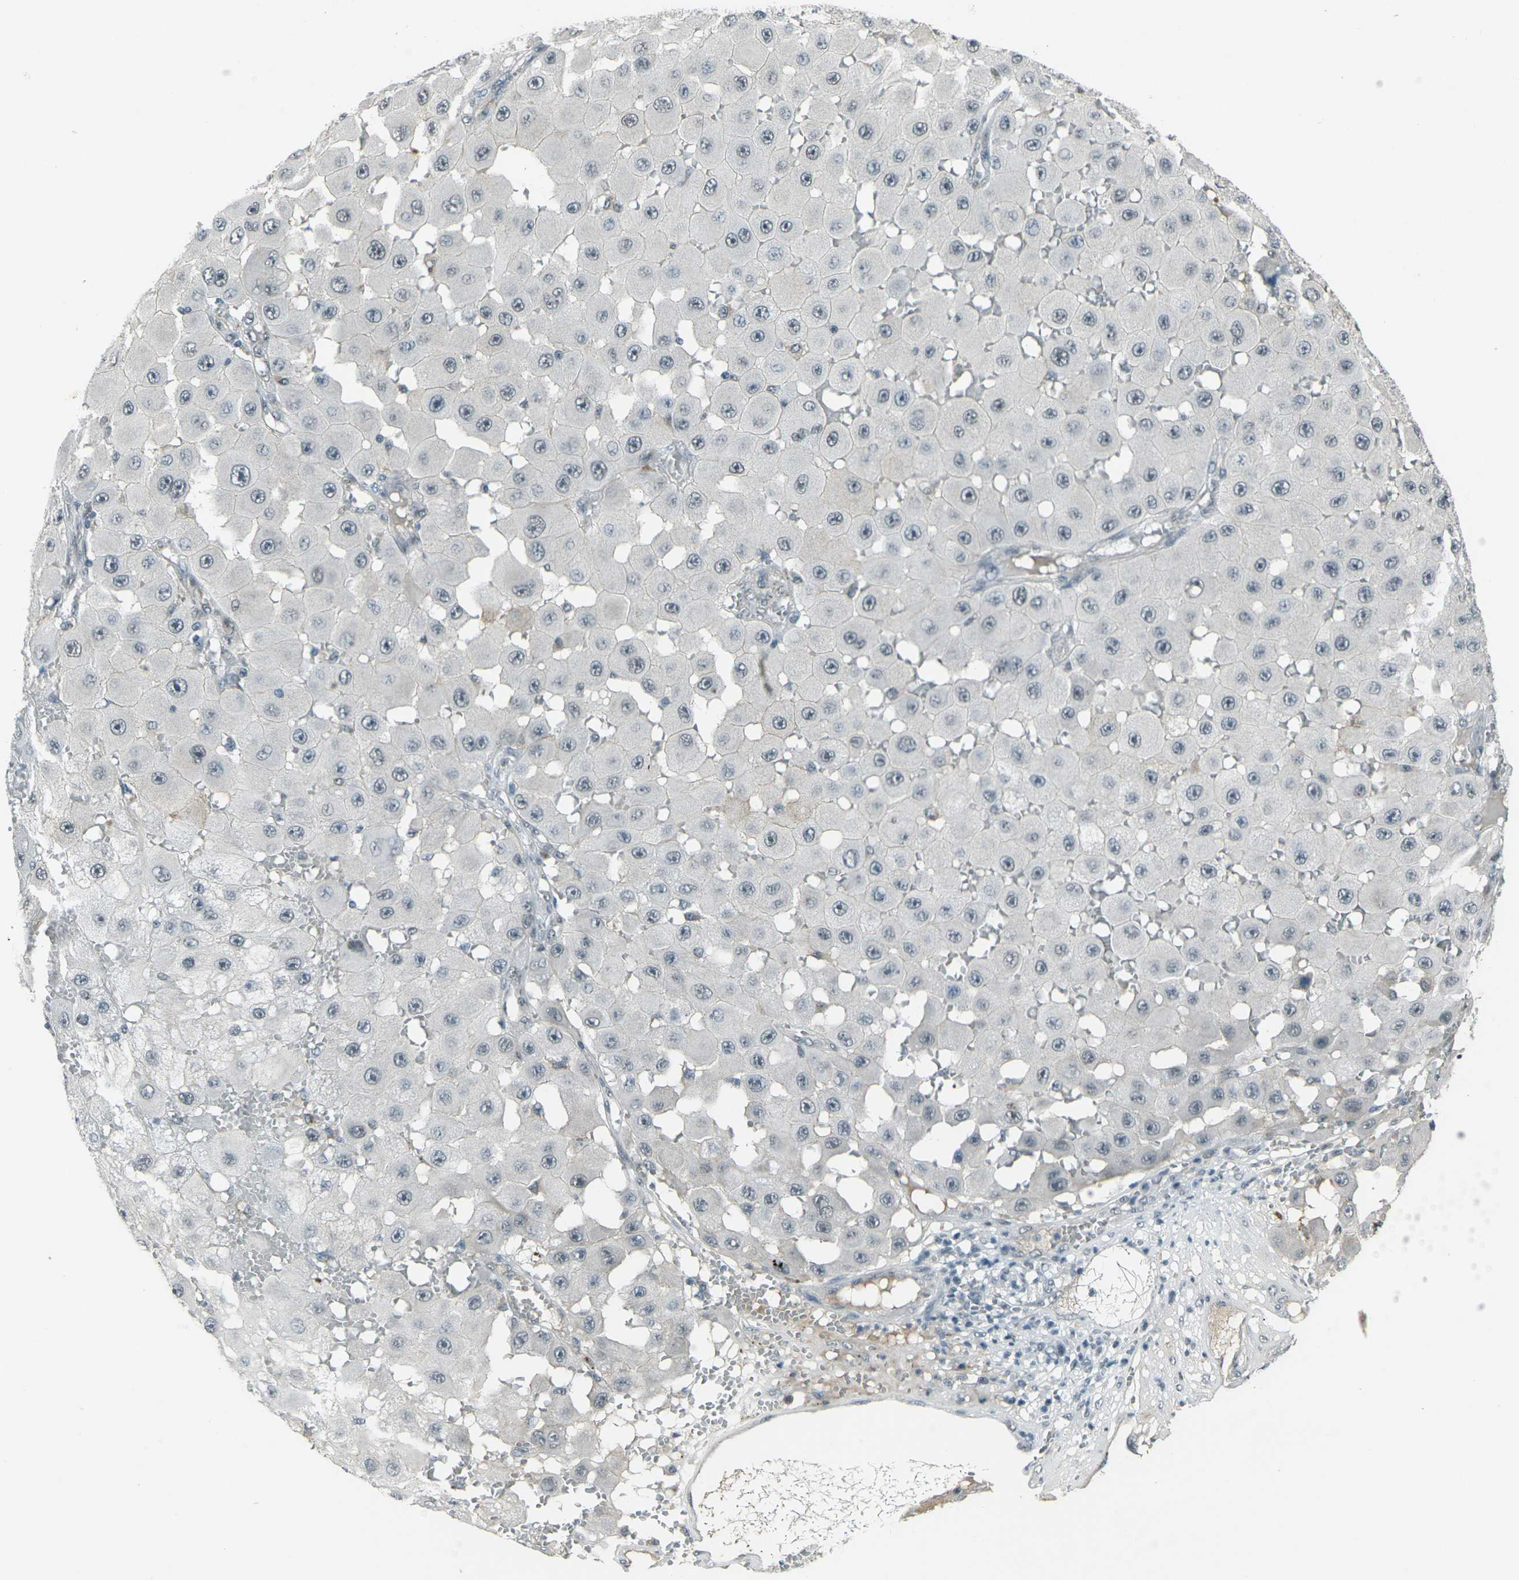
{"staining": {"intensity": "negative", "quantity": "none", "location": "none"}, "tissue": "melanoma", "cell_type": "Tumor cells", "image_type": "cancer", "snomed": [{"axis": "morphology", "description": "Malignant melanoma, NOS"}, {"axis": "topography", "description": "Skin"}], "caption": "This image is of melanoma stained with immunohistochemistry to label a protein in brown with the nuclei are counter-stained blue. There is no expression in tumor cells.", "gene": "GPR19", "patient": {"sex": "female", "age": 81}}